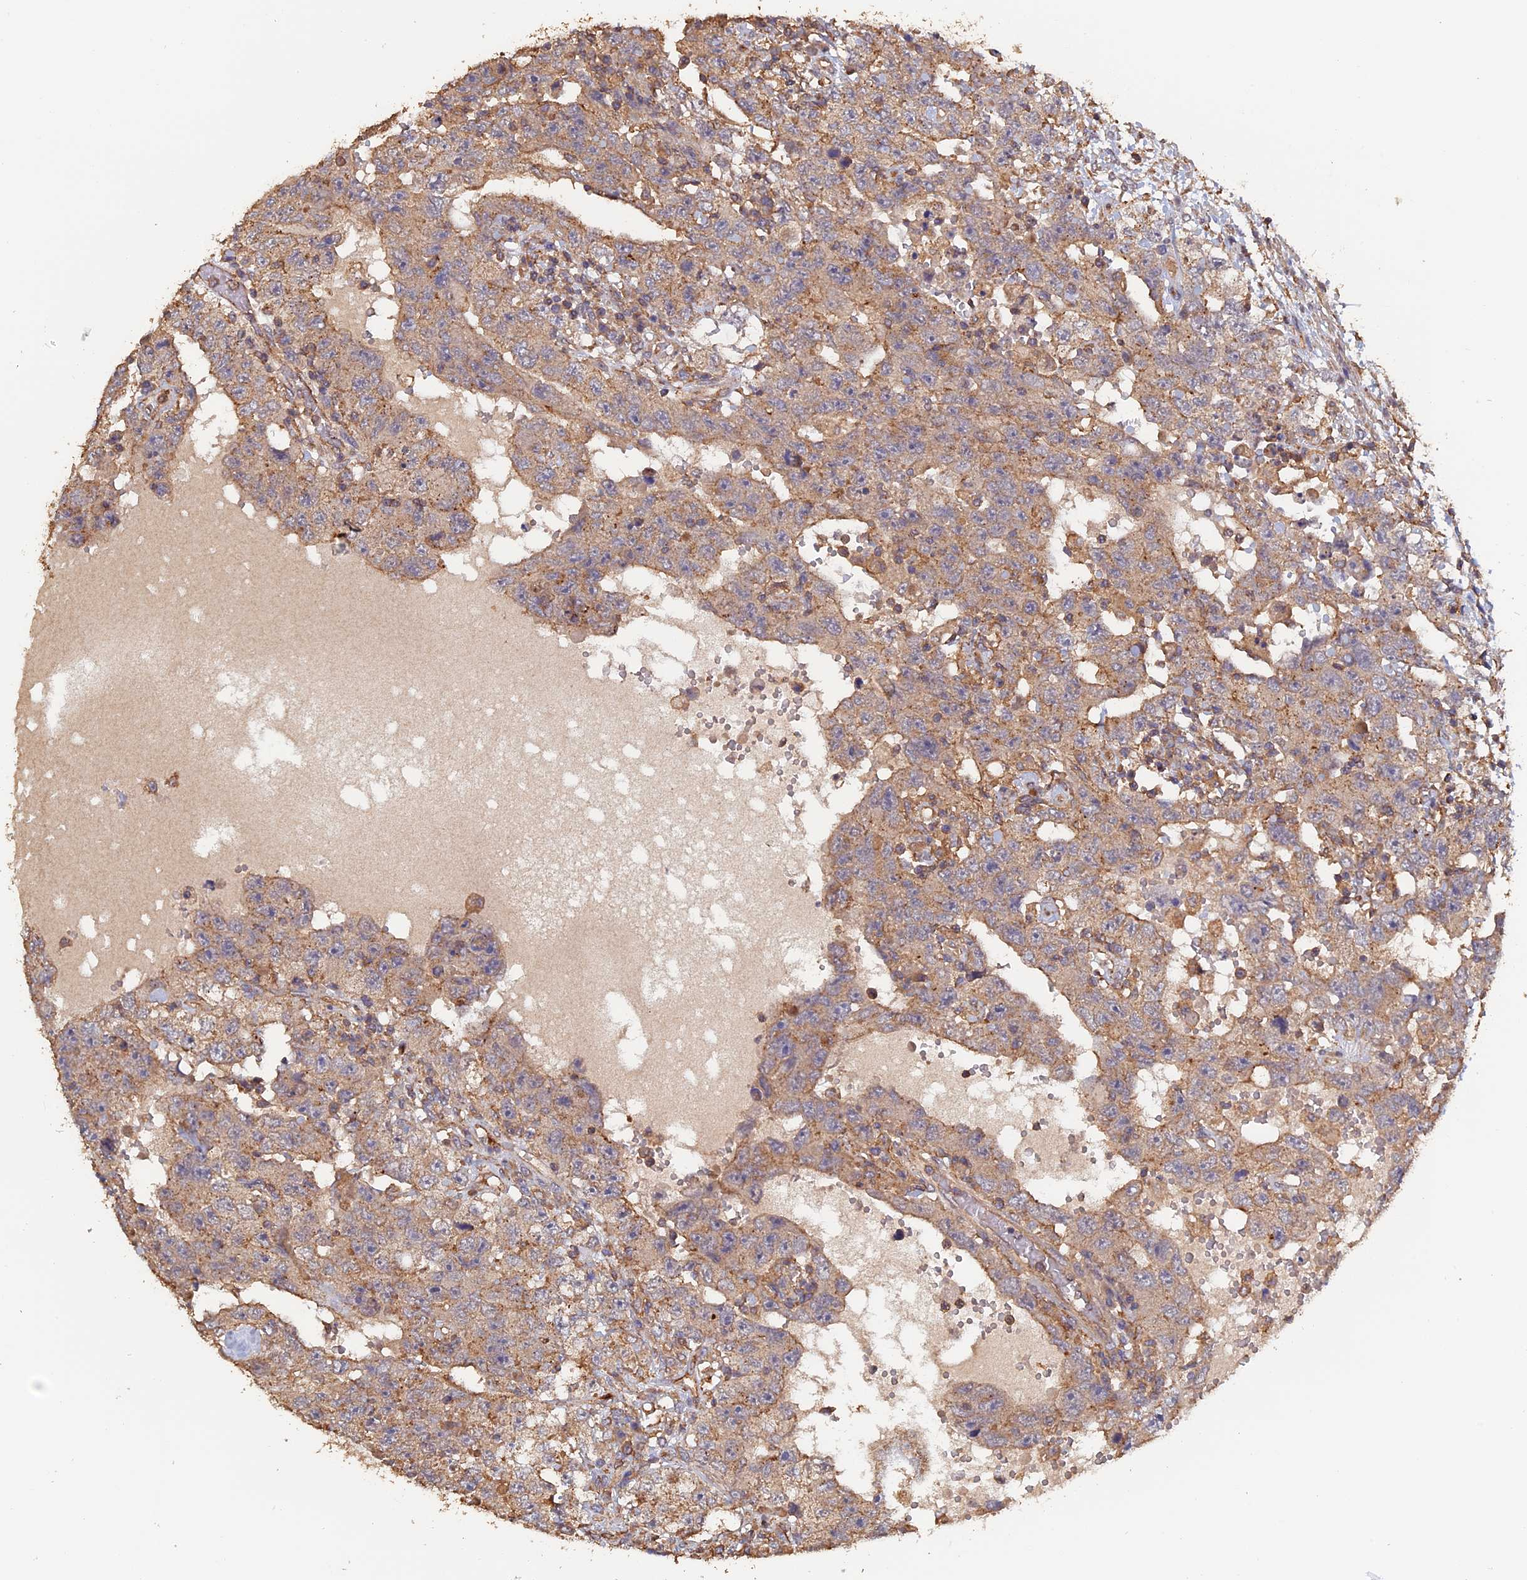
{"staining": {"intensity": "weak", "quantity": ">75%", "location": "cytoplasmic/membranous"}, "tissue": "testis cancer", "cell_type": "Tumor cells", "image_type": "cancer", "snomed": [{"axis": "morphology", "description": "Carcinoma, Embryonal, NOS"}, {"axis": "topography", "description": "Testis"}], "caption": "IHC photomicrograph of neoplastic tissue: human testis embryonal carcinoma stained using immunohistochemistry shows low levels of weak protein expression localized specifically in the cytoplasmic/membranous of tumor cells, appearing as a cytoplasmic/membranous brown color.", "gene": "PIGQ", "patient": {"sex": "male", "age": 26}}